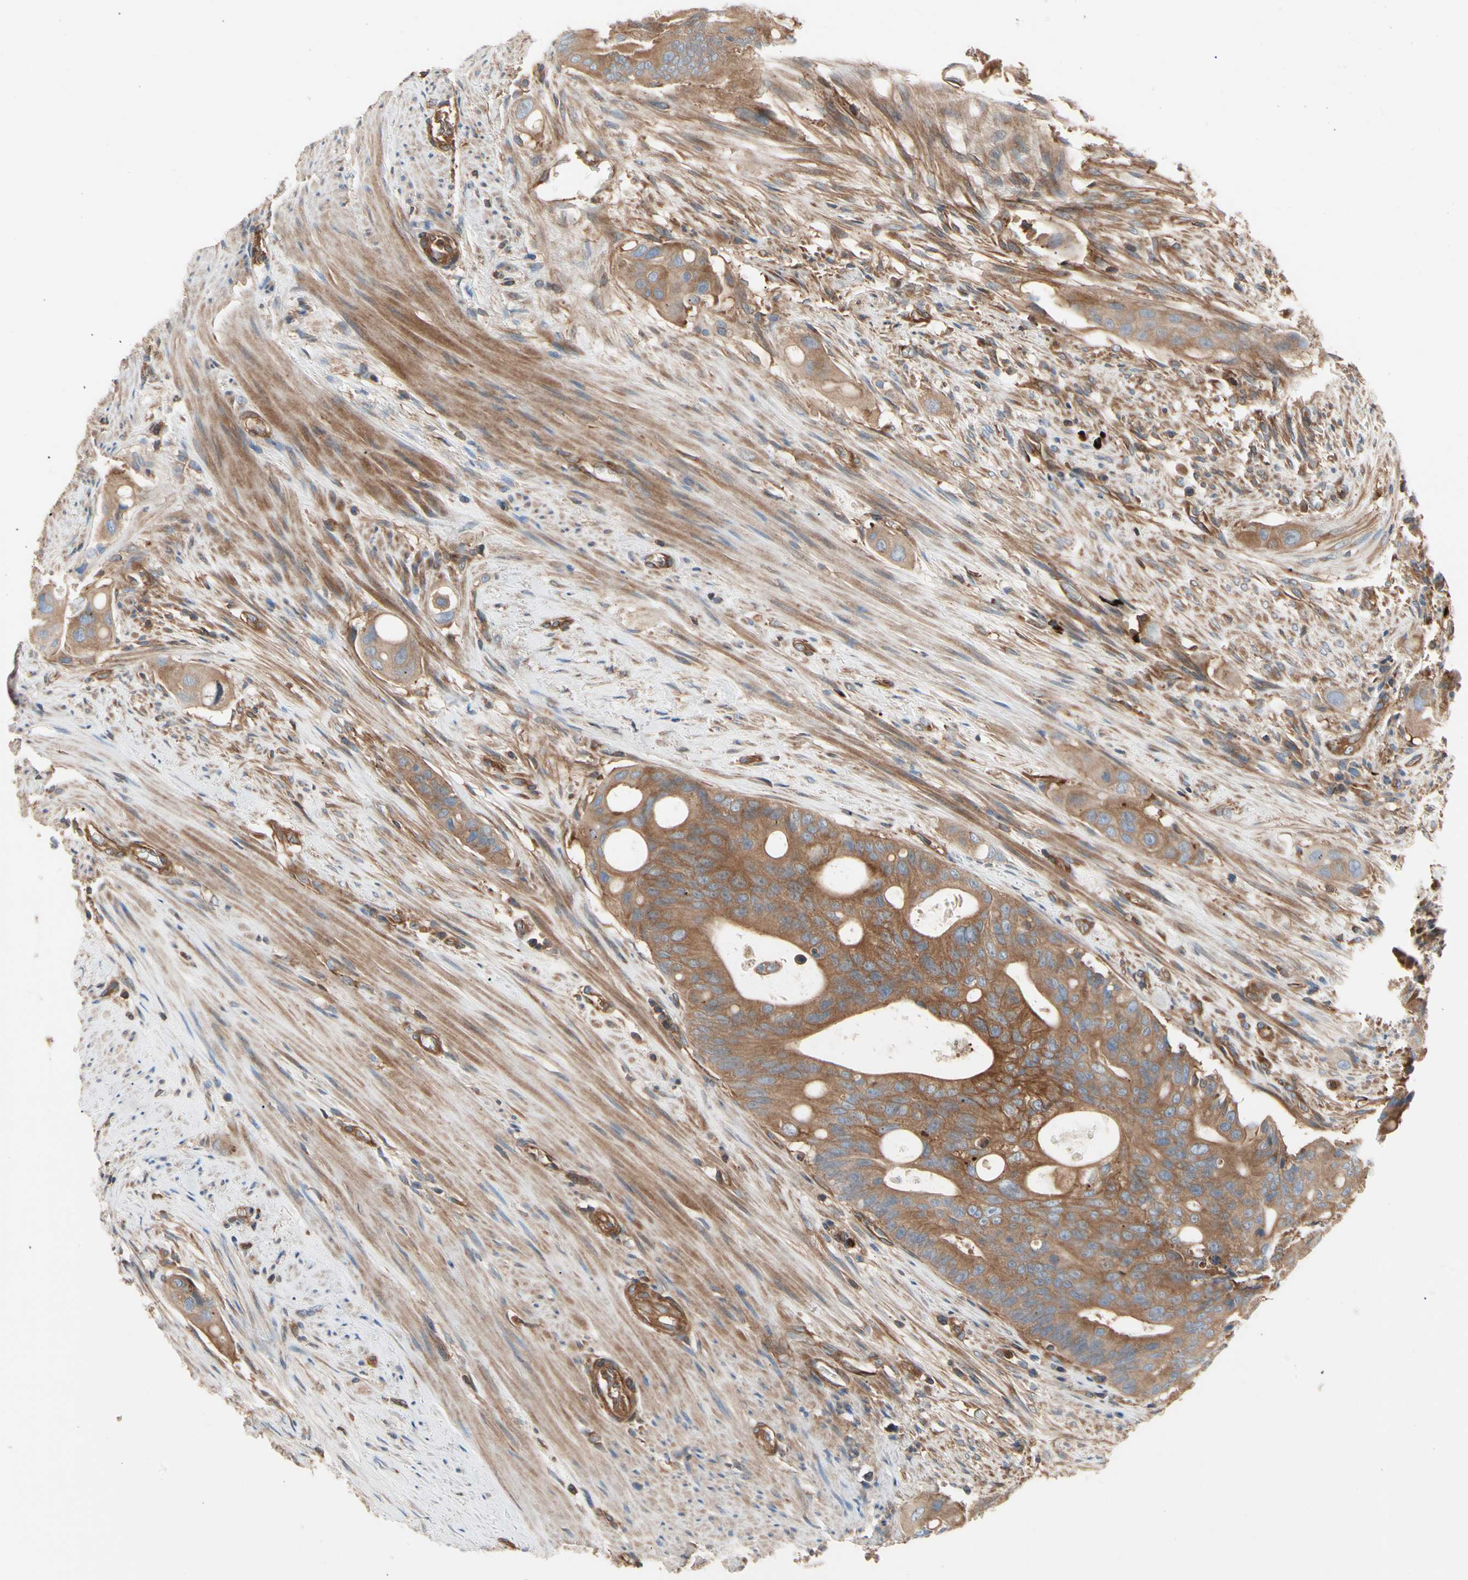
{"staining": {"intensity": "moderate", "quantity": ">75%", "location": "cytoplasmic/membranous"}, "tissue": "colorectal cancer", "cell_type": "Tumor cells", "image_type": "cancer", "snomed": [{"axis": "morphology", "description": "Adenocarcinoma, NOS"}, {"axis": "topography", "description": "Colon"}], "caption": "Colorectal cancer (adenocarcinoma) stained for a protein reveals moderate cytoplasmic/membranous positivity in tumor cells. (DAB (3,3'-diaminobenzidine) IHC with brightfield microscopy, high magnification).", "gene": "ROCK1", "patient": {"sex": "female", "age": 57}}